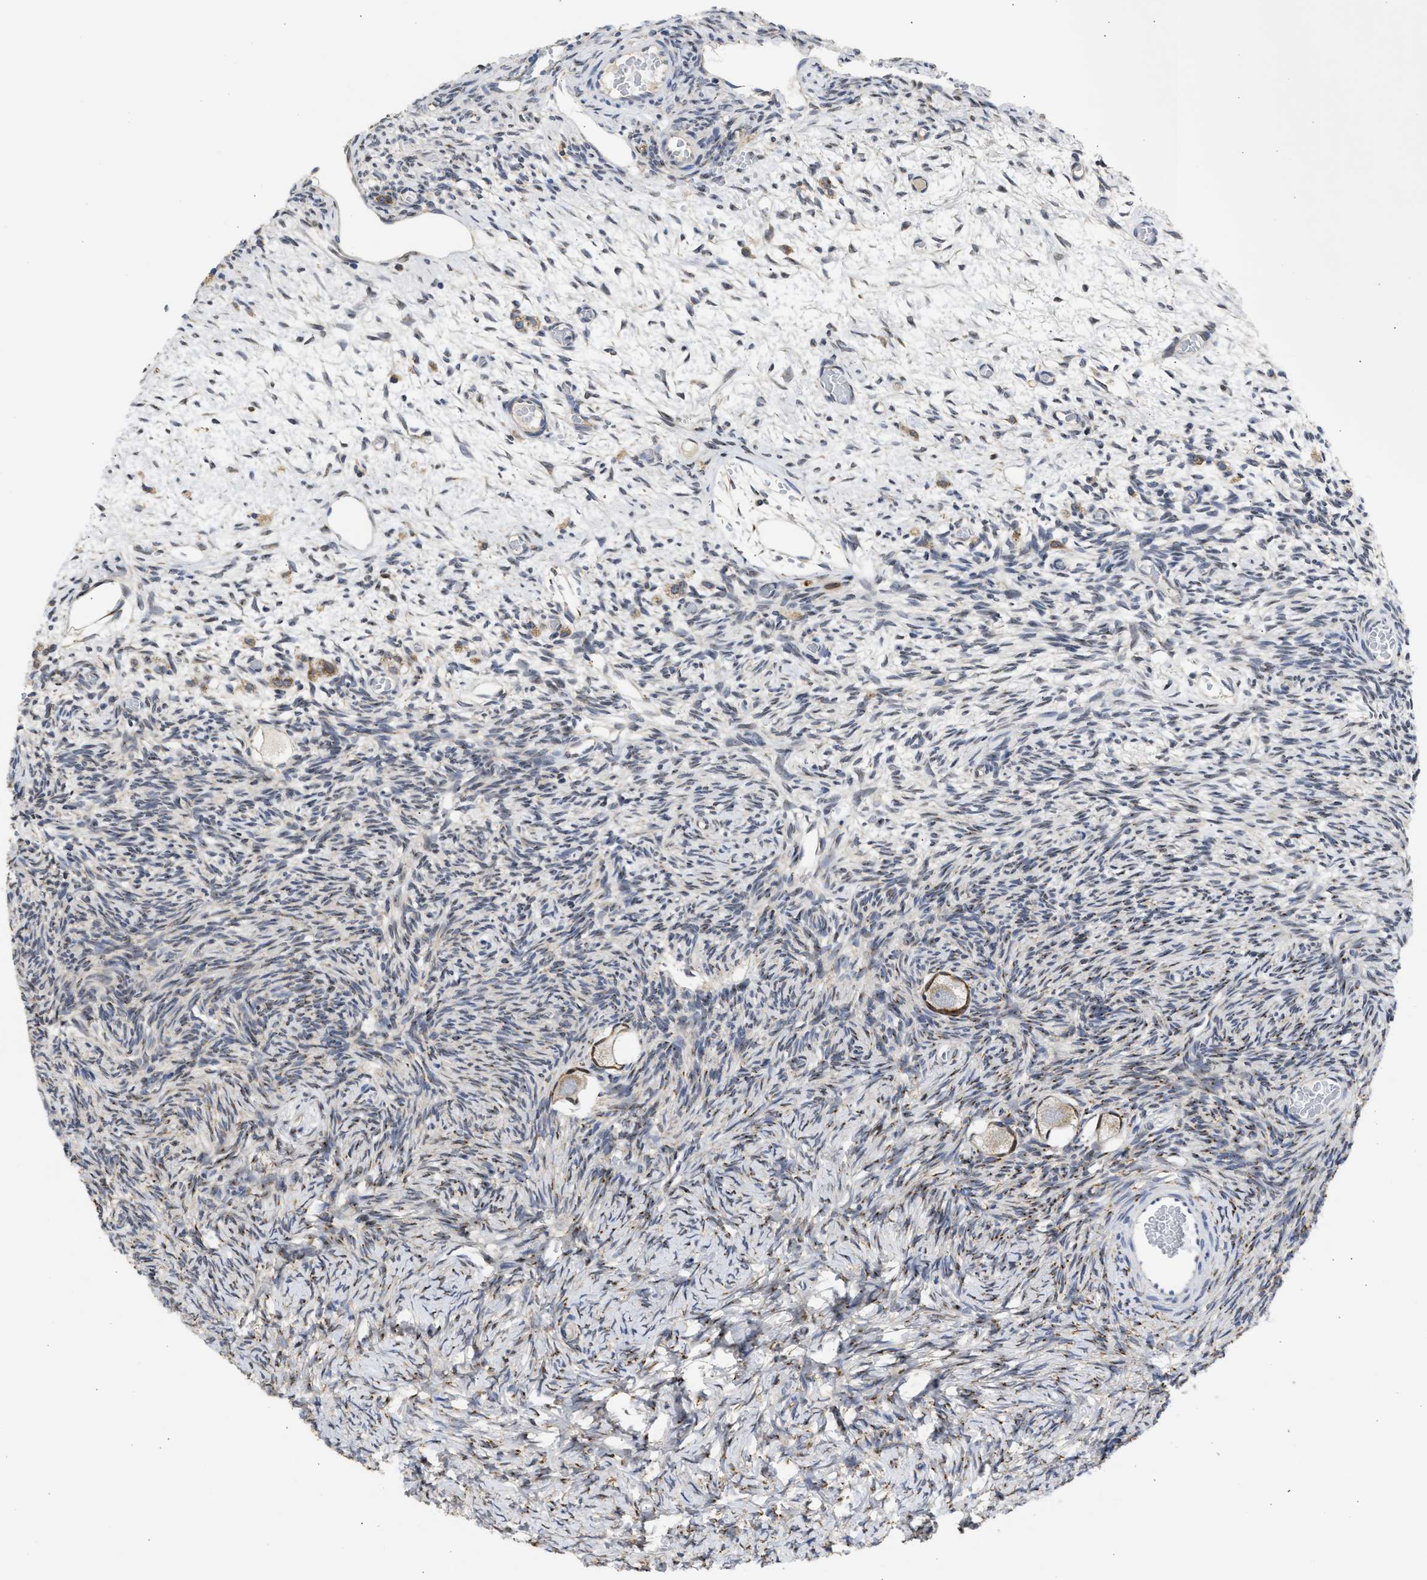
{"staining": {"intensity": "moderate", "quantity": "25%-75%", "location": "cytoplasmic/membranous"}, "tissue": "ovary", "cell_type": "Follicle cells", "image_type": "normal", "snomed": [{"axis": "morphology", "description": "Normal tissue, NOS"}, {"axis": "topography", "description": "Ovary"}], "caption": "Follicle cells demonstrate moderate cytoplasmic/membranous expression in about 25%-75% of cells in benign ovary. The staining was performed using DAB (3,3'-diaminobenzidine) to visualize the protein expression in brown, while the nuclei were stained in blue with hematoxylin (Magnification: 20x).", "gene": "TMED1", "patient": {"sex": "female", "age": 27}}